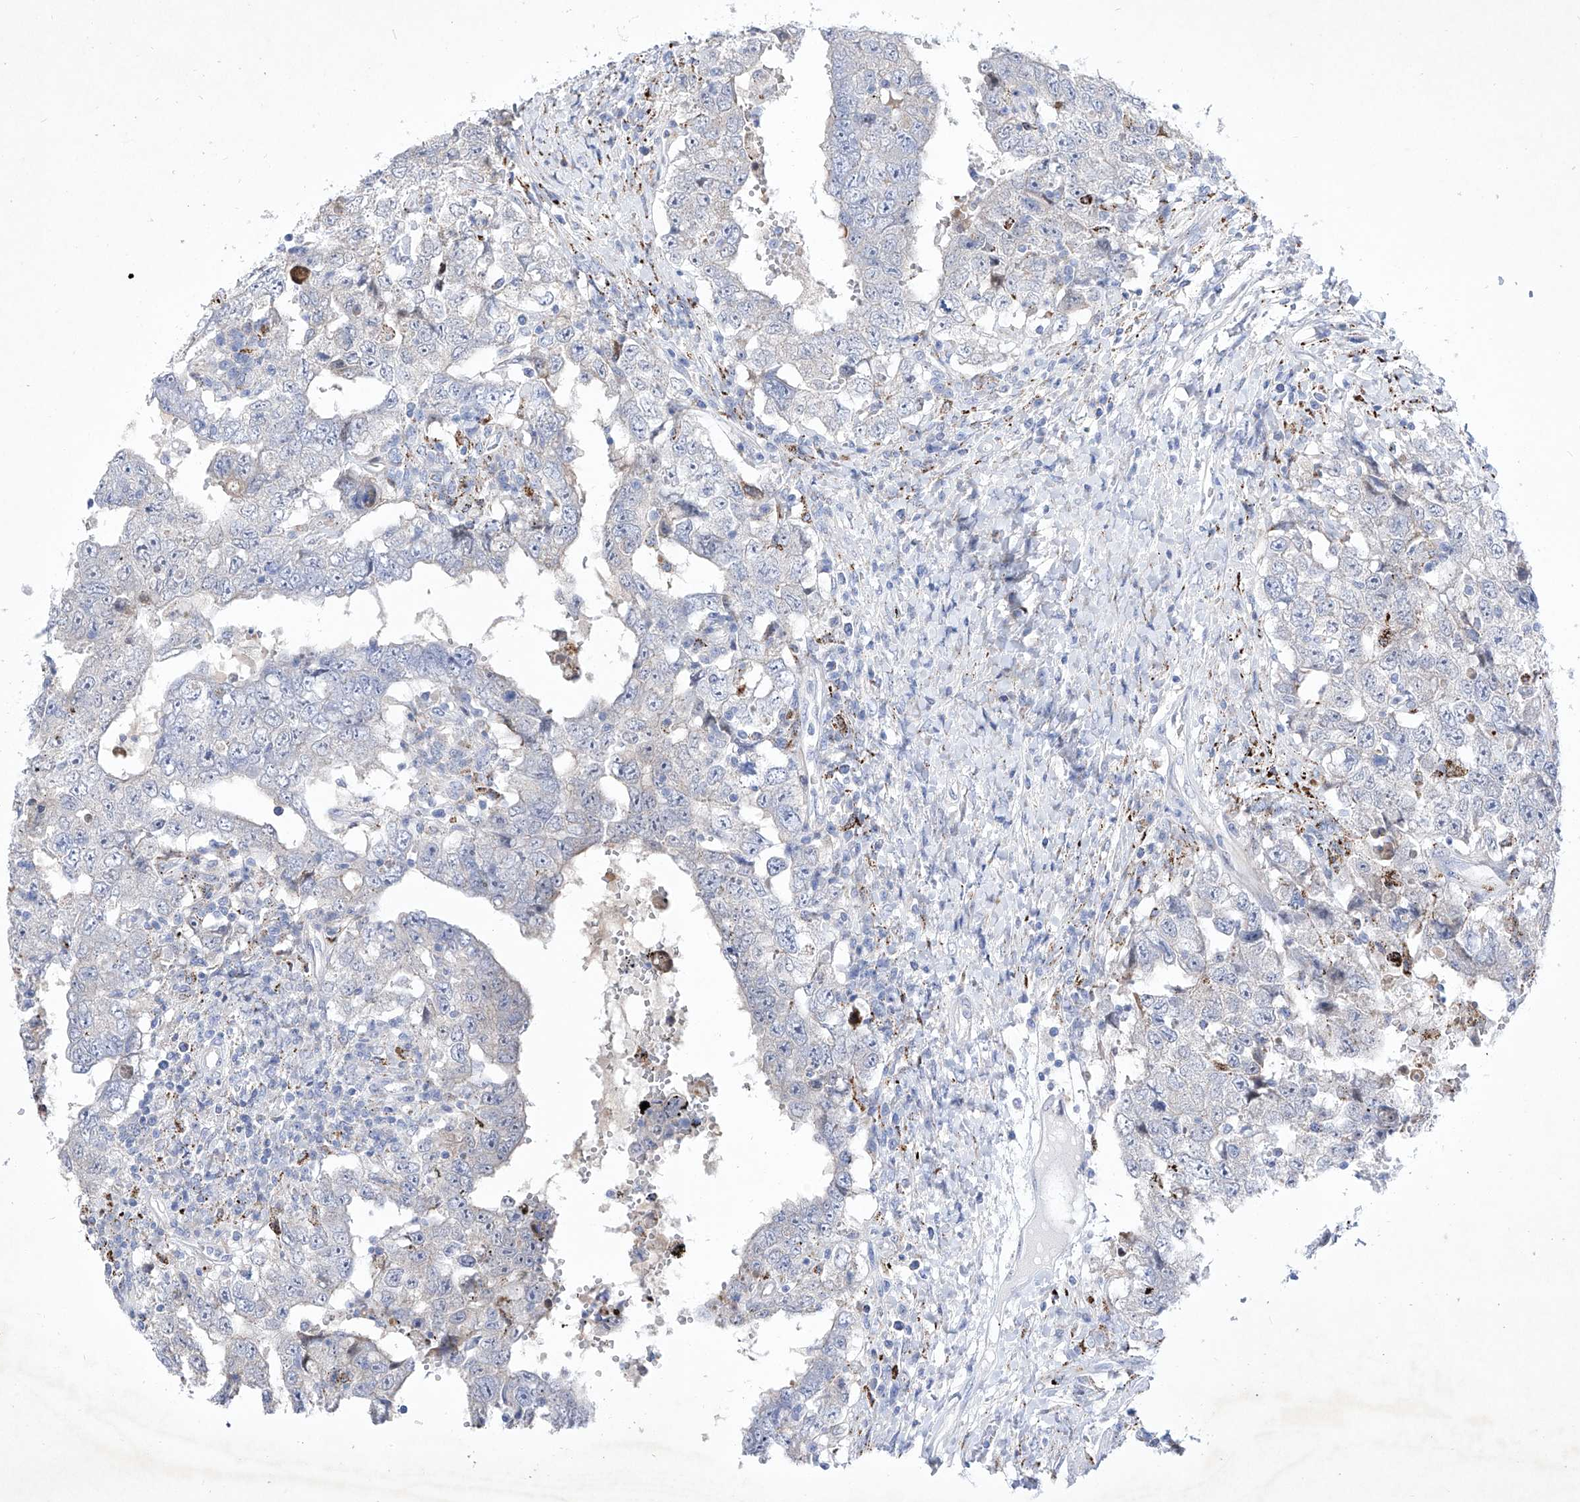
{"staining": {"intensity": "negative", "quantity": "none", "location": "none"}, "tissue": "testis cancer", "cell_type": "Tumor cells", "image_type": "cancer", "snomed": [{"axis": "morphology", "description": "Carcinoma, Embryonal, NOS"}, {"axis": "topography", "description": "Testis"}], "caption": "An immunohistochemistry (IHC) micrograph of embryonal carcinoma (testis) is shown. There is no staining in tumor cells of embryonal carcinoma (testis). (IHC, brightfield microscopy, high magnification).", "gene": "C1orf87", "patient": {"sex": "male", "age": 26}}